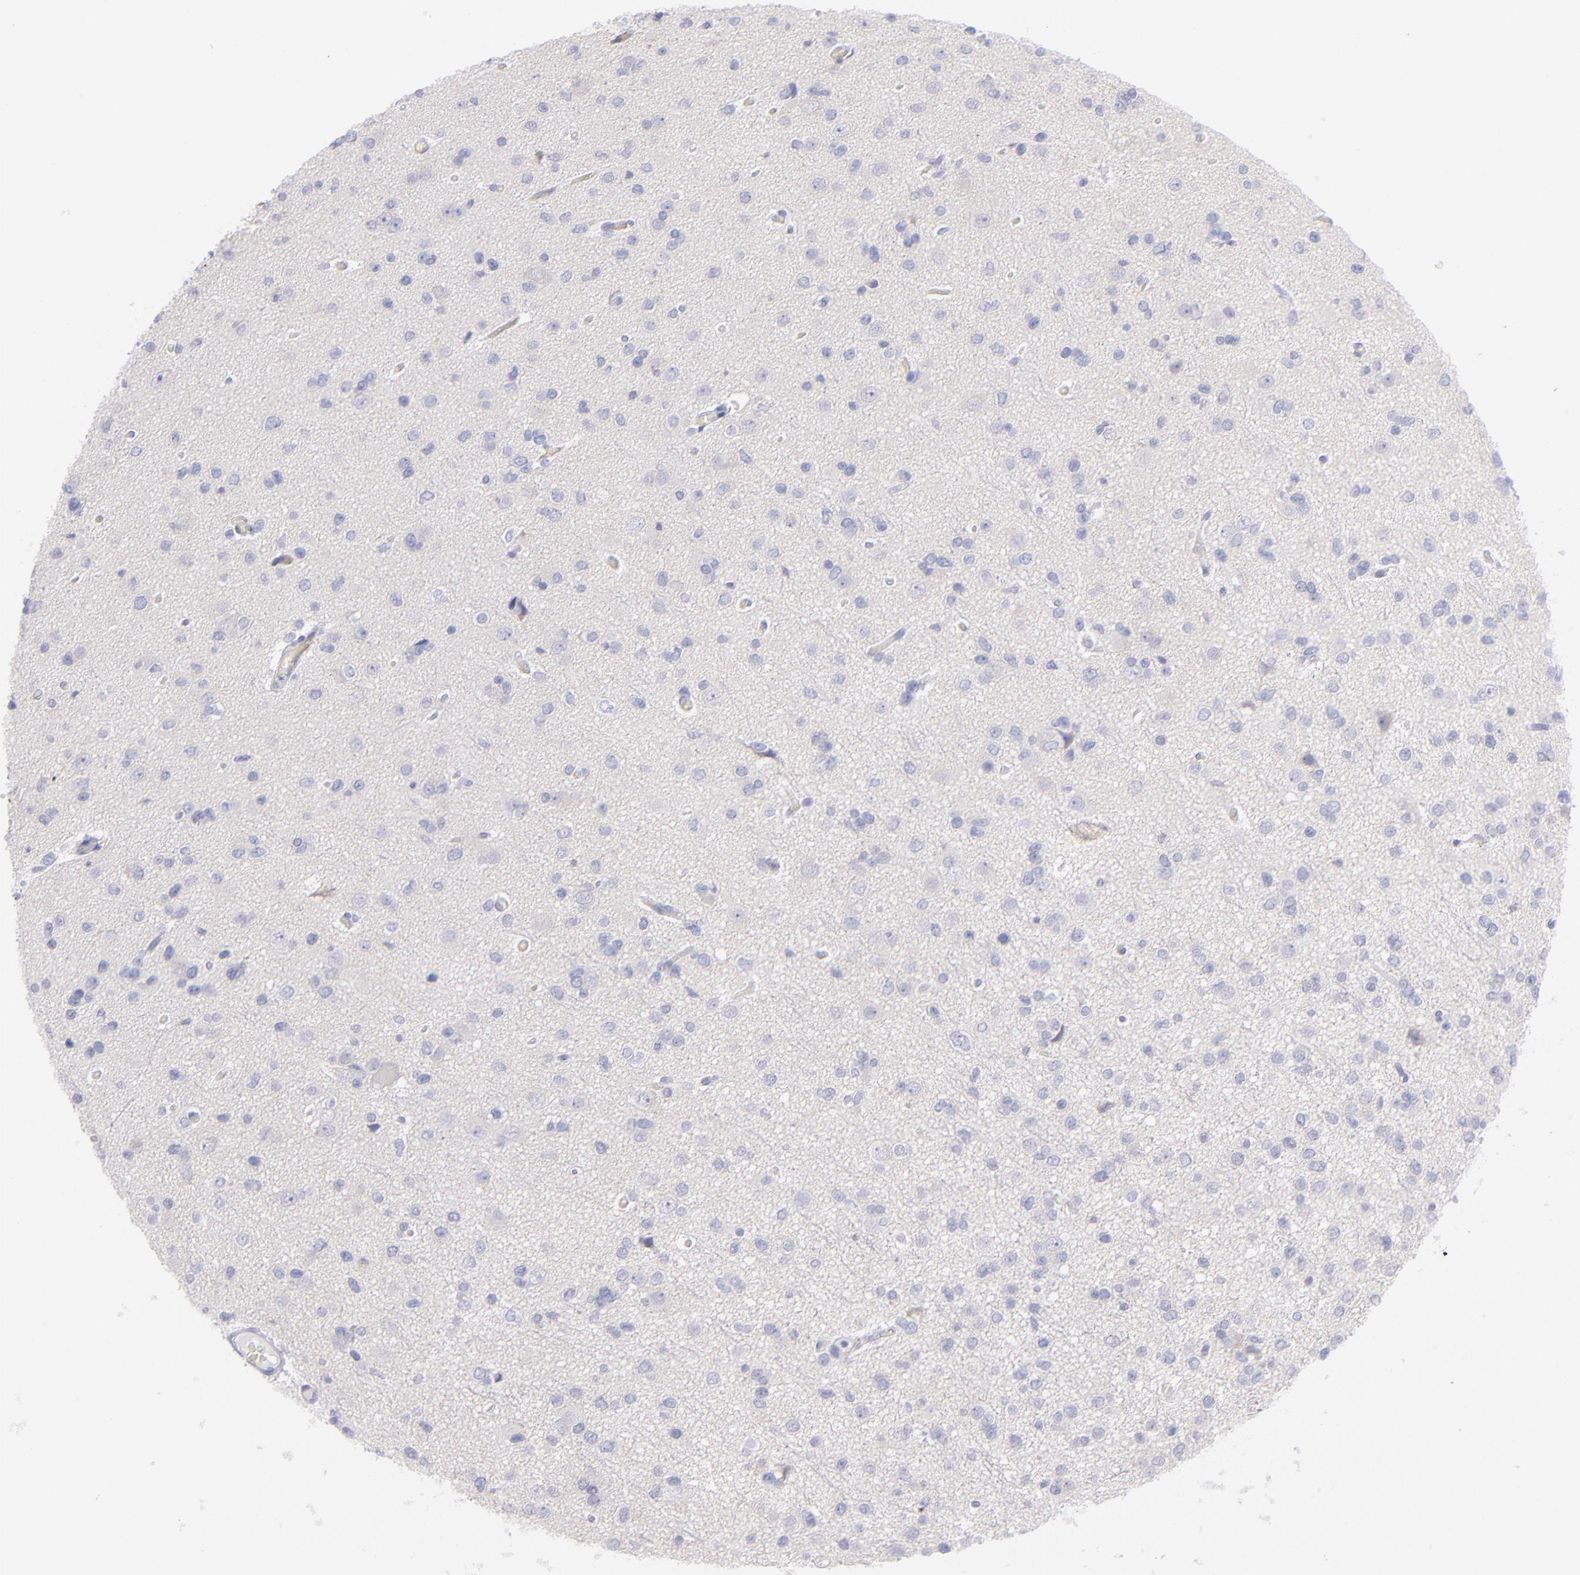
{"staining": {"intensity": "negative", "quantity": "none", "location": "none"}, "tissue": "glioma", "cell_type": "Tumor cells", "image_type": "cancer", "snomed": [{"axis": "morphology", "description": "Glioma, malignant, Low grade"}, {"axis": "topography", "description": "Brain"}], "caption": "There is no significant expression in tumor cells of glioma. Nuclei are stained in blue.", "gene": "PLVAP", "patient": {"sex": "male", "age": 42}}